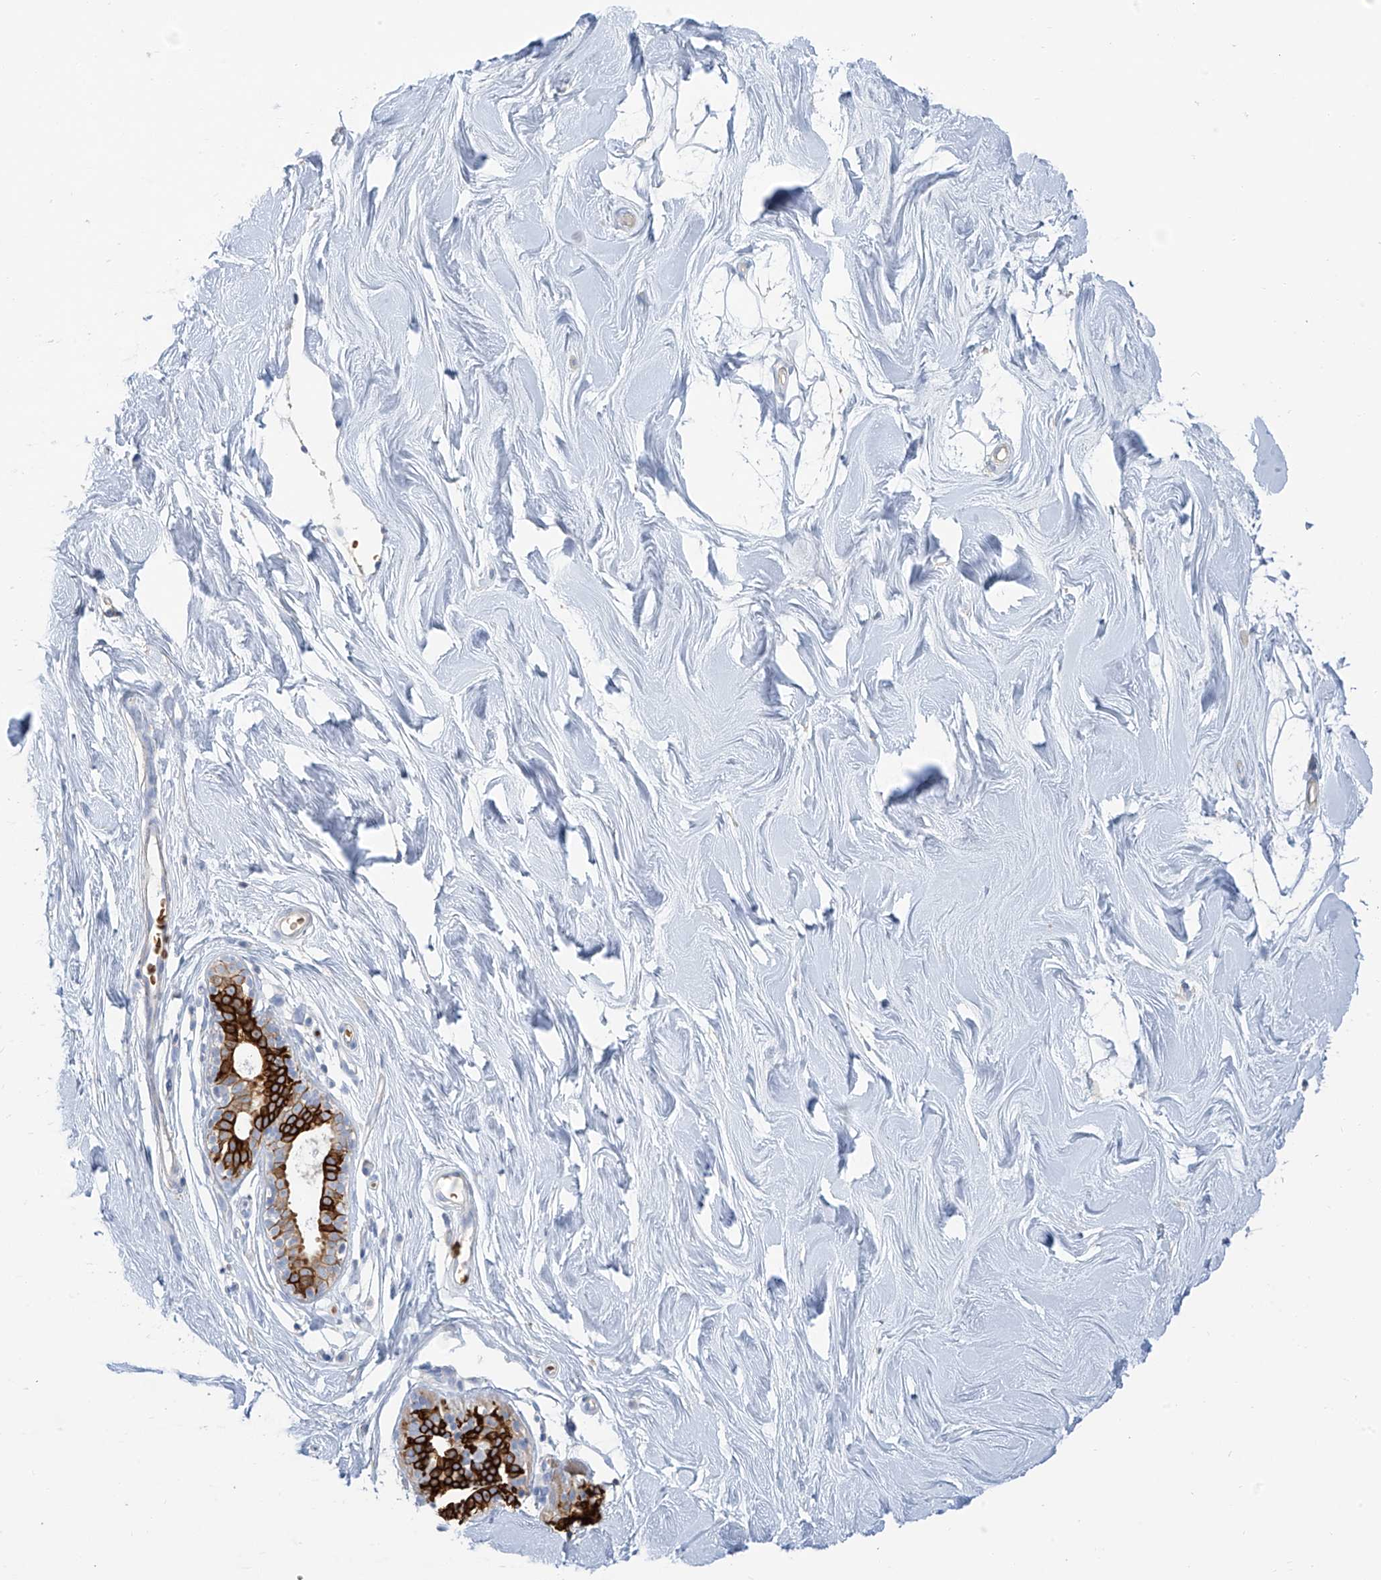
{"staining": {"intensity": "negative", "quantity": "none", "location": "none"}, "tissue": "breast", "cell_type": "Adipocytes", "image_type": "normal", "snomed": [{"axis": "morphology", "description": "Normal tissue, NOS"}, {"axis": "topography", "description": "Breast"}], "caption": "Adipocytes show no significant expression in normal breast. The staining is performed using DAB brown chromogen with nuclei counter-stained in using hematoxylin.", "gene": "PAFAH1B3", "patient": {"sex": "female", "age": 26}}